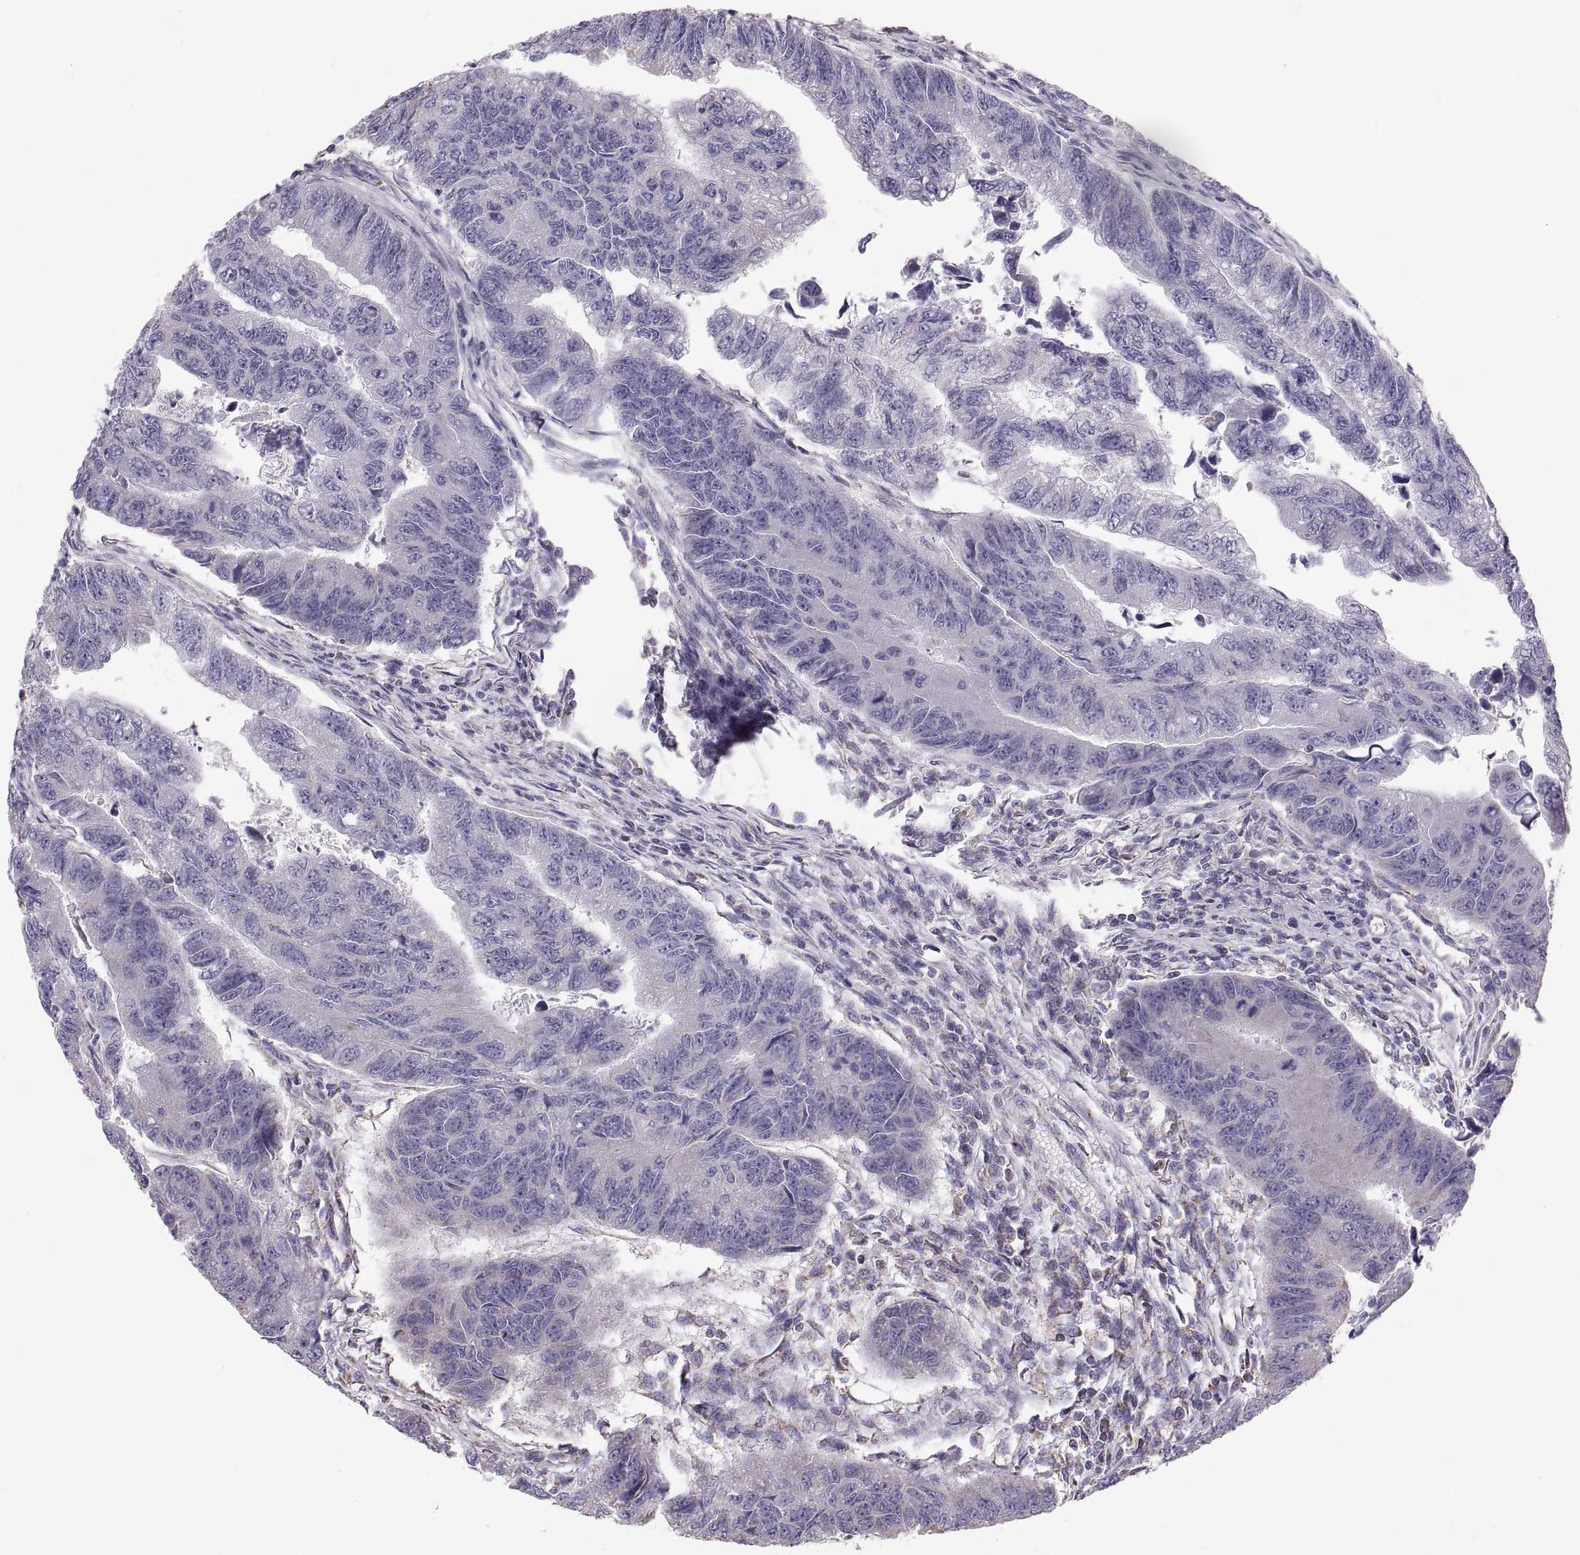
{"staining": {"intensity": "negative", "quantity": "none", "location": "none"}, "tissue": "colorectal cancer", "cell_type": "Tumor cells", "image_type": "cancer", "snomed": [{"axis": "morphology", "description": "Adenocarcinoma, NOS"}, {"axis": "topography", "description": "Colon"}], "caption": "Photomicrograph shows no significant protein expression in tumor cells of adenocarcinoma (colorectal).", "gene": "STMND1", "patient": {"sex": "female", "age": 65}}